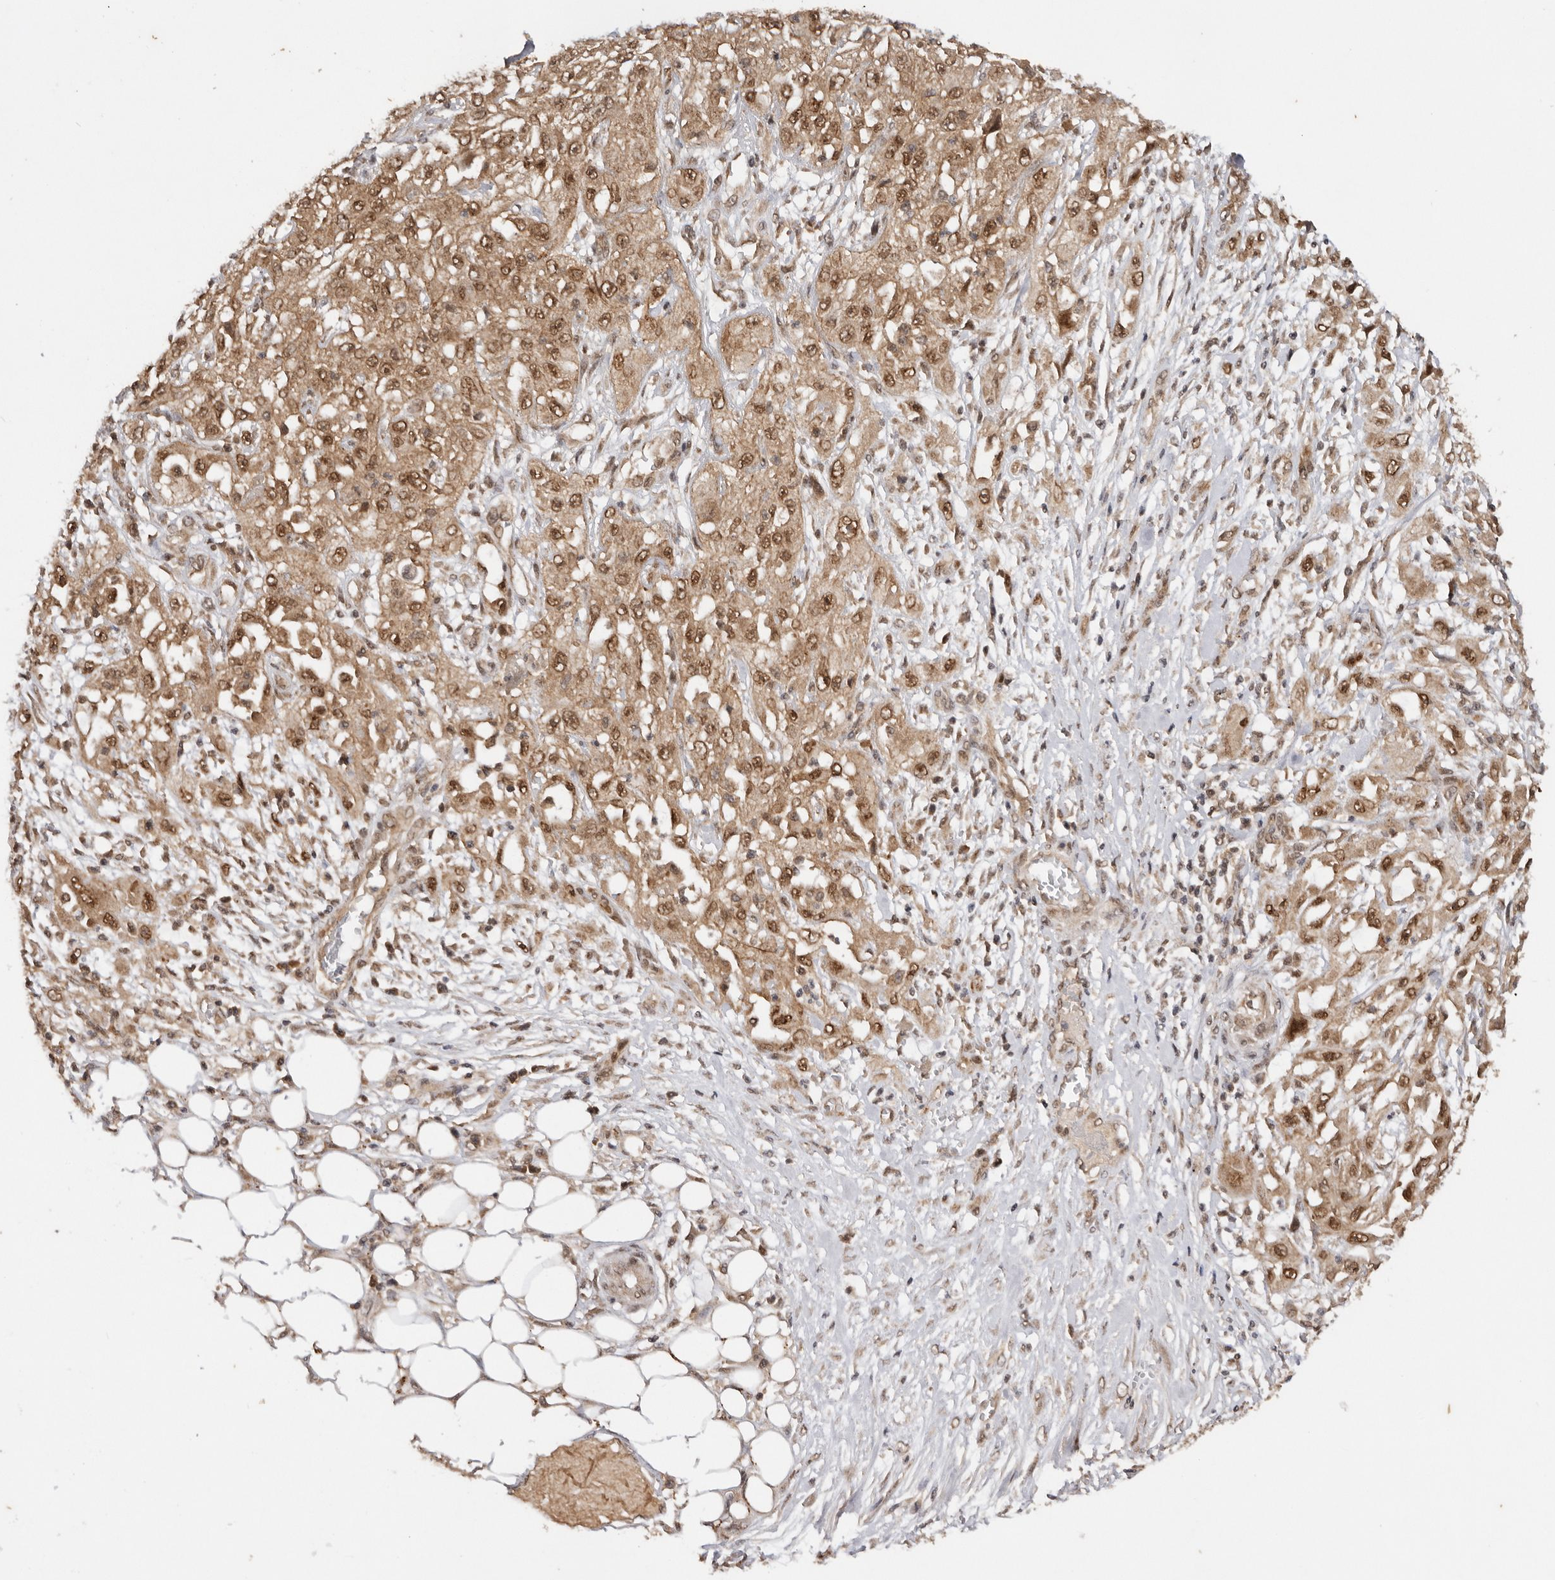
{"staining": {"intensity": "moderate", "quantity": ">75%", "location": "cytoplasmic/membranous,nuclear"}, "tissue": "skin cancer", "cell_type": "Tumor cells", "image_type": "cancer", "snomed": [{"axis": "morphology", "description": "Squamous cell carcinoma, NOS"}, {"axis": "morphology", "description": "Squamous cell carcinoma, metastatic, NOS"}, {"axis": "topography", "description": "Skin"}, {"axis": "topography", "description": "Lymph node"}], "caption": "Skin cancer tissue shows moderate cytoplasmic/membranous and nuclear staining in approximately >75% of tumor cells", "gene": "TARS2", "patient": {"sex": "male", "age": 75}}